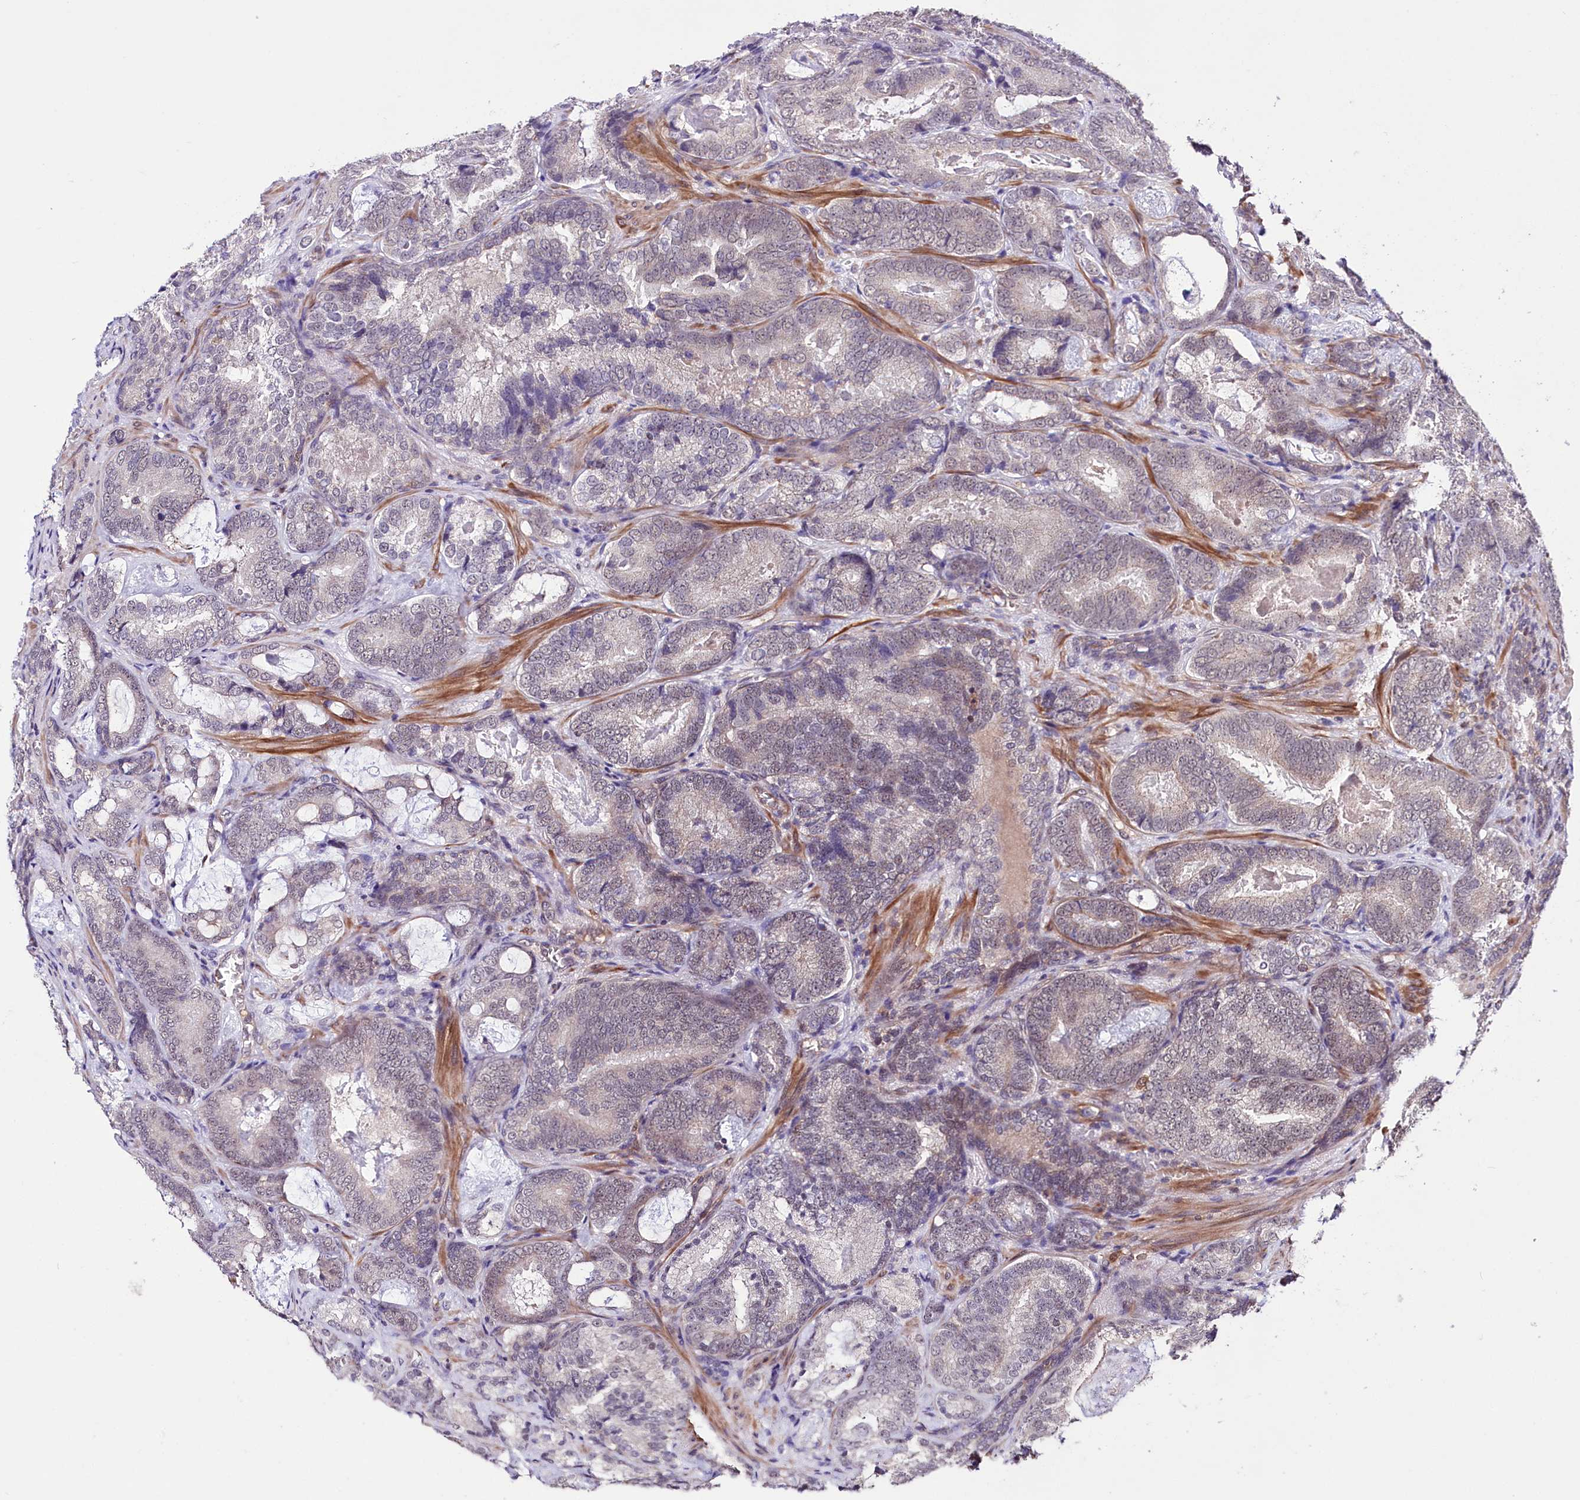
{"staining": {"intensity": "negative", "quantity": "none", "location": "none"}, "tissue": "prostate cancer", "cell_type": "Tumor cells", "image_type": "cancer", "snomed": [{"axis": "morphology", "description": "Adenocarcinoma, Low grade"}, {"axis": "topography", "description": "Prostate"}], "caption": "This is an IHC photomicrograph of low-grade adenocarcinoma (prostate). There is no expression in tumor cells.", "gene": "TAFAZZIN", "patient": {"sex": "male", "age": 60}}